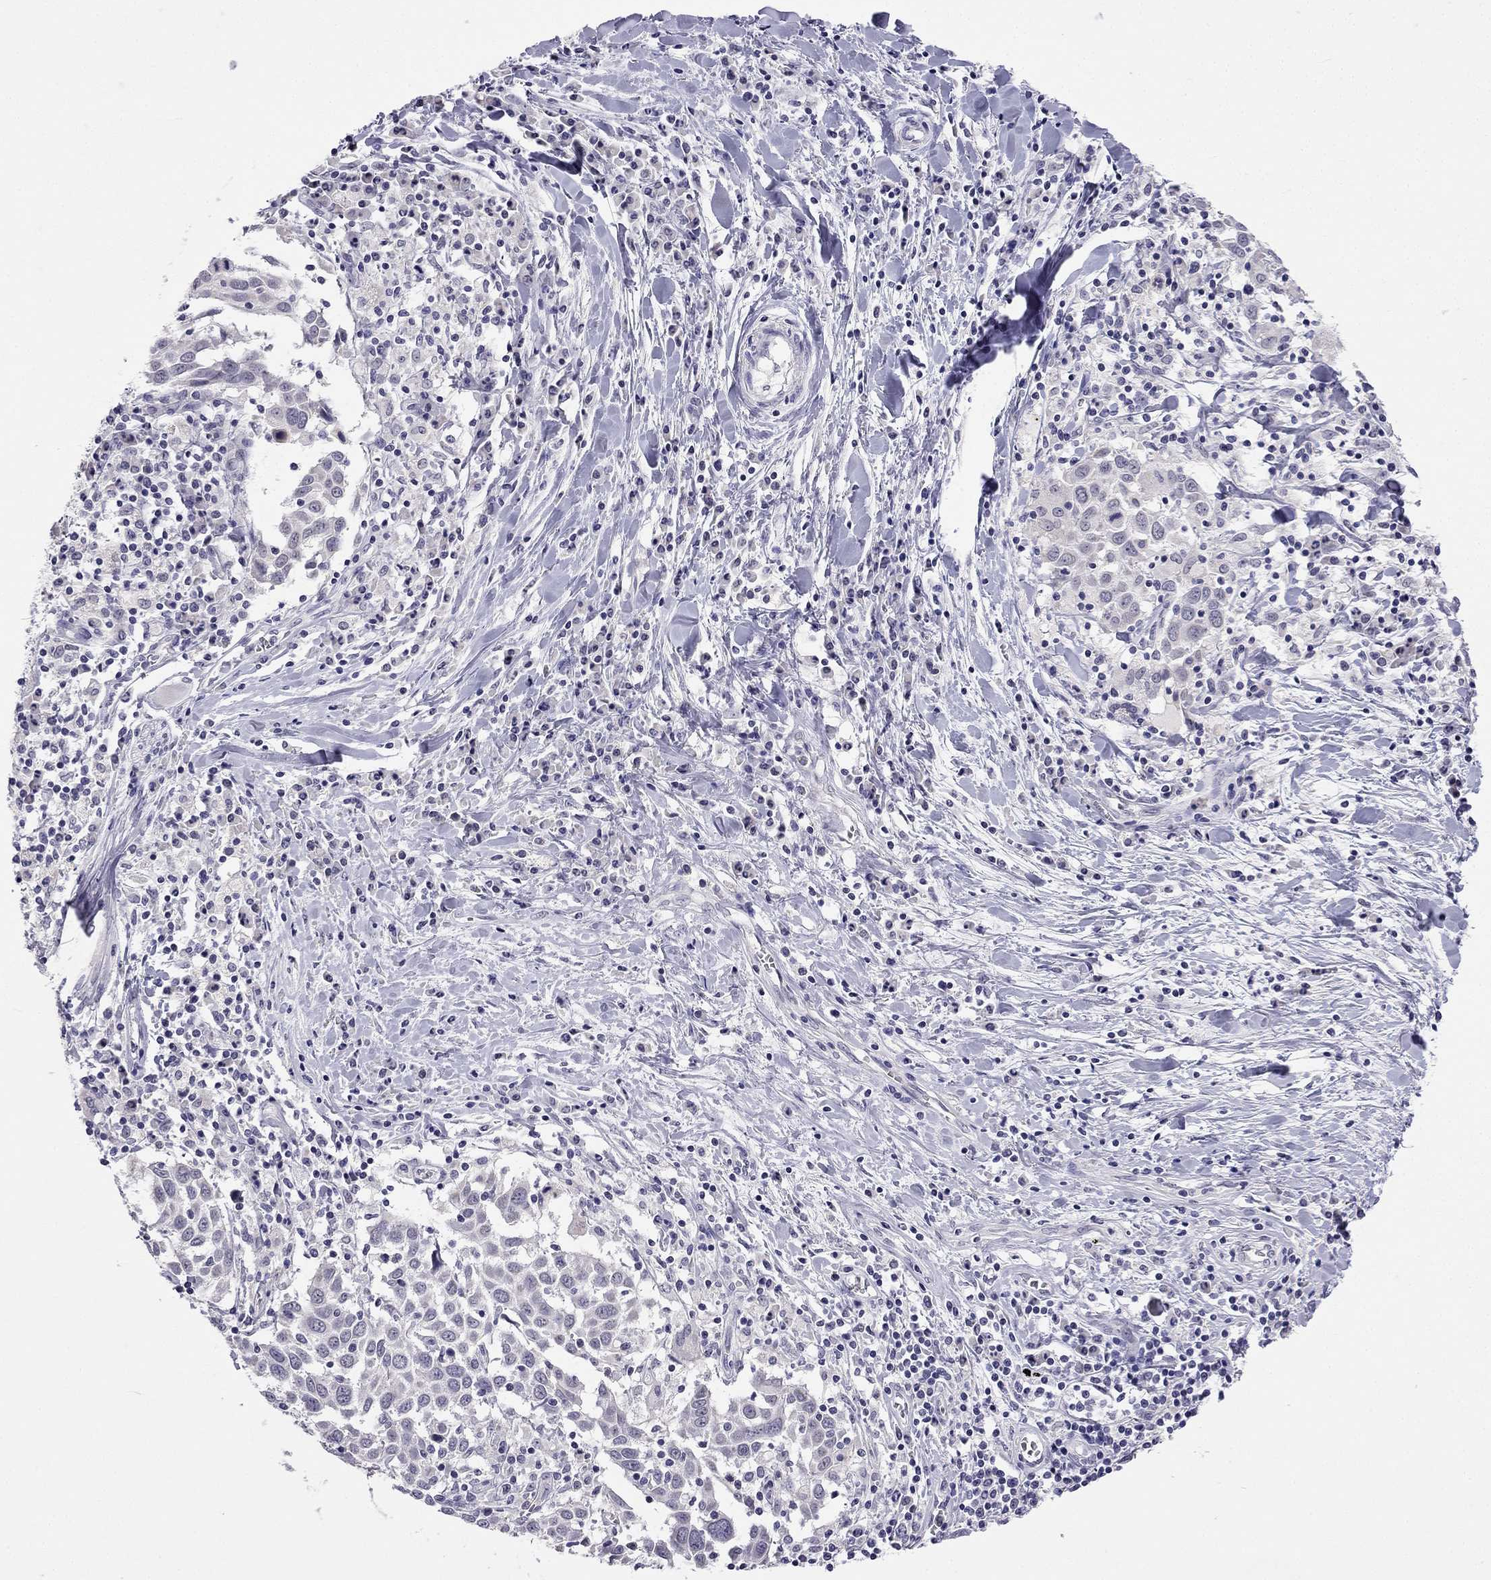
{"staining": {"intensity": "negative", "quantity": "none", "location": "none"}, "tissue": "lung cancer", "cell_type": "Tumor cells", "image_type": "cancer", "snomed": [{"axis": "morphology", "description": "Squamous cell carcinoma, NOS"}, {"axis": "topography", "description": "Lung"}], "caption": "There is no significant staining in tumor cells of lung cancer.", "gene": "C5orf49", "patient": {"sex": "male", "age": 57}}